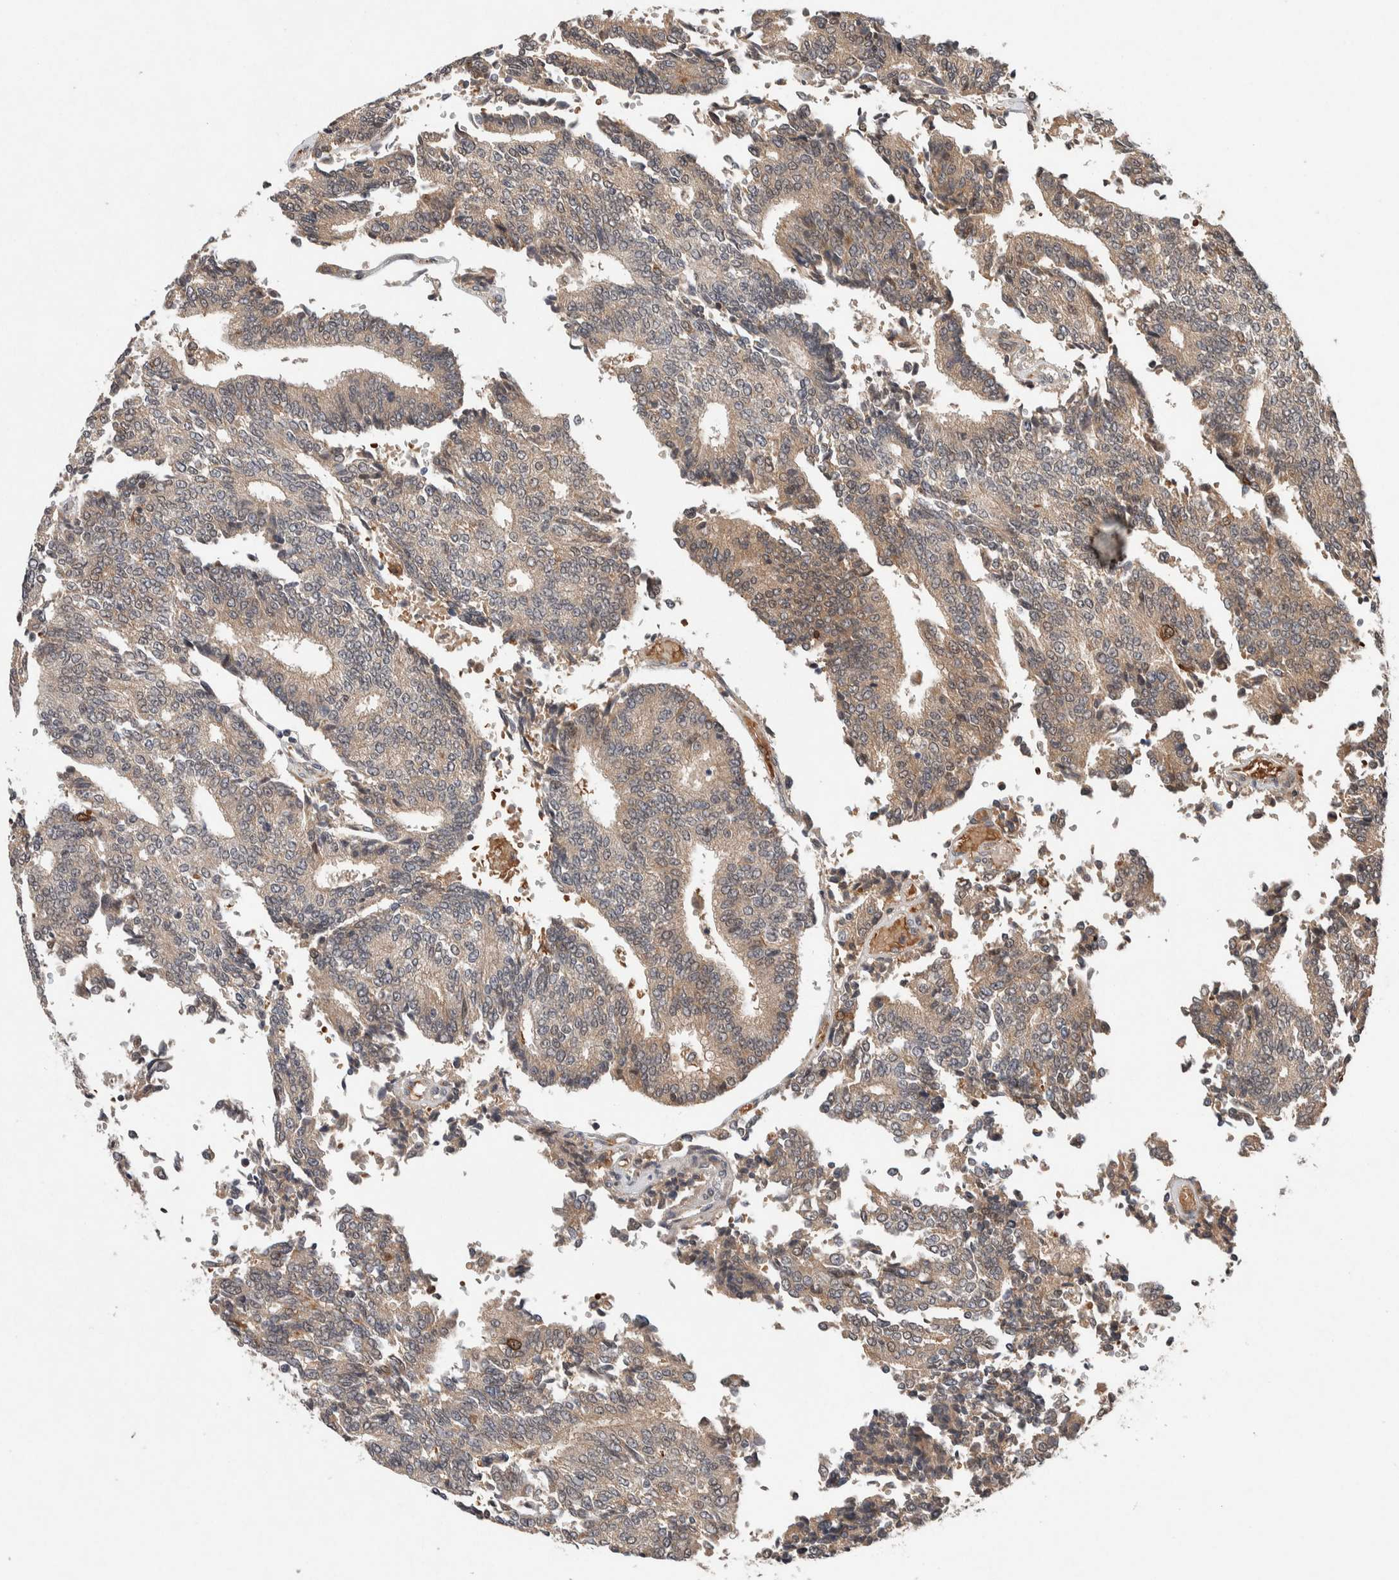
{"staining": {"intensity": "weak", "quantity": ">75%", "location": "cytoplasmic/membranous"}, "tissue": "prostate cancer", "cell_type": "Tumor cells", "image_type": "cancer", "snomed": [{"axis": "morphology", "description": "Normal tissue, NOS"}, {"axis": "morphology", "description": "Adenocarcinoma, High grade"}, {"axis": "topography", "description": "Prostate"}, {"axis": "topography", "description": "Seminal veicle"}], "caption": "Weak cytoplasmic/membranous positivity for a protein is identified in approximately >75% of tumor cells of prostate cancer (high-grade adenocarcinoma) using immunohistochemistry (IHC).", "gene": "KCNK1", "patient": {"sex": "male", "age": 55}}